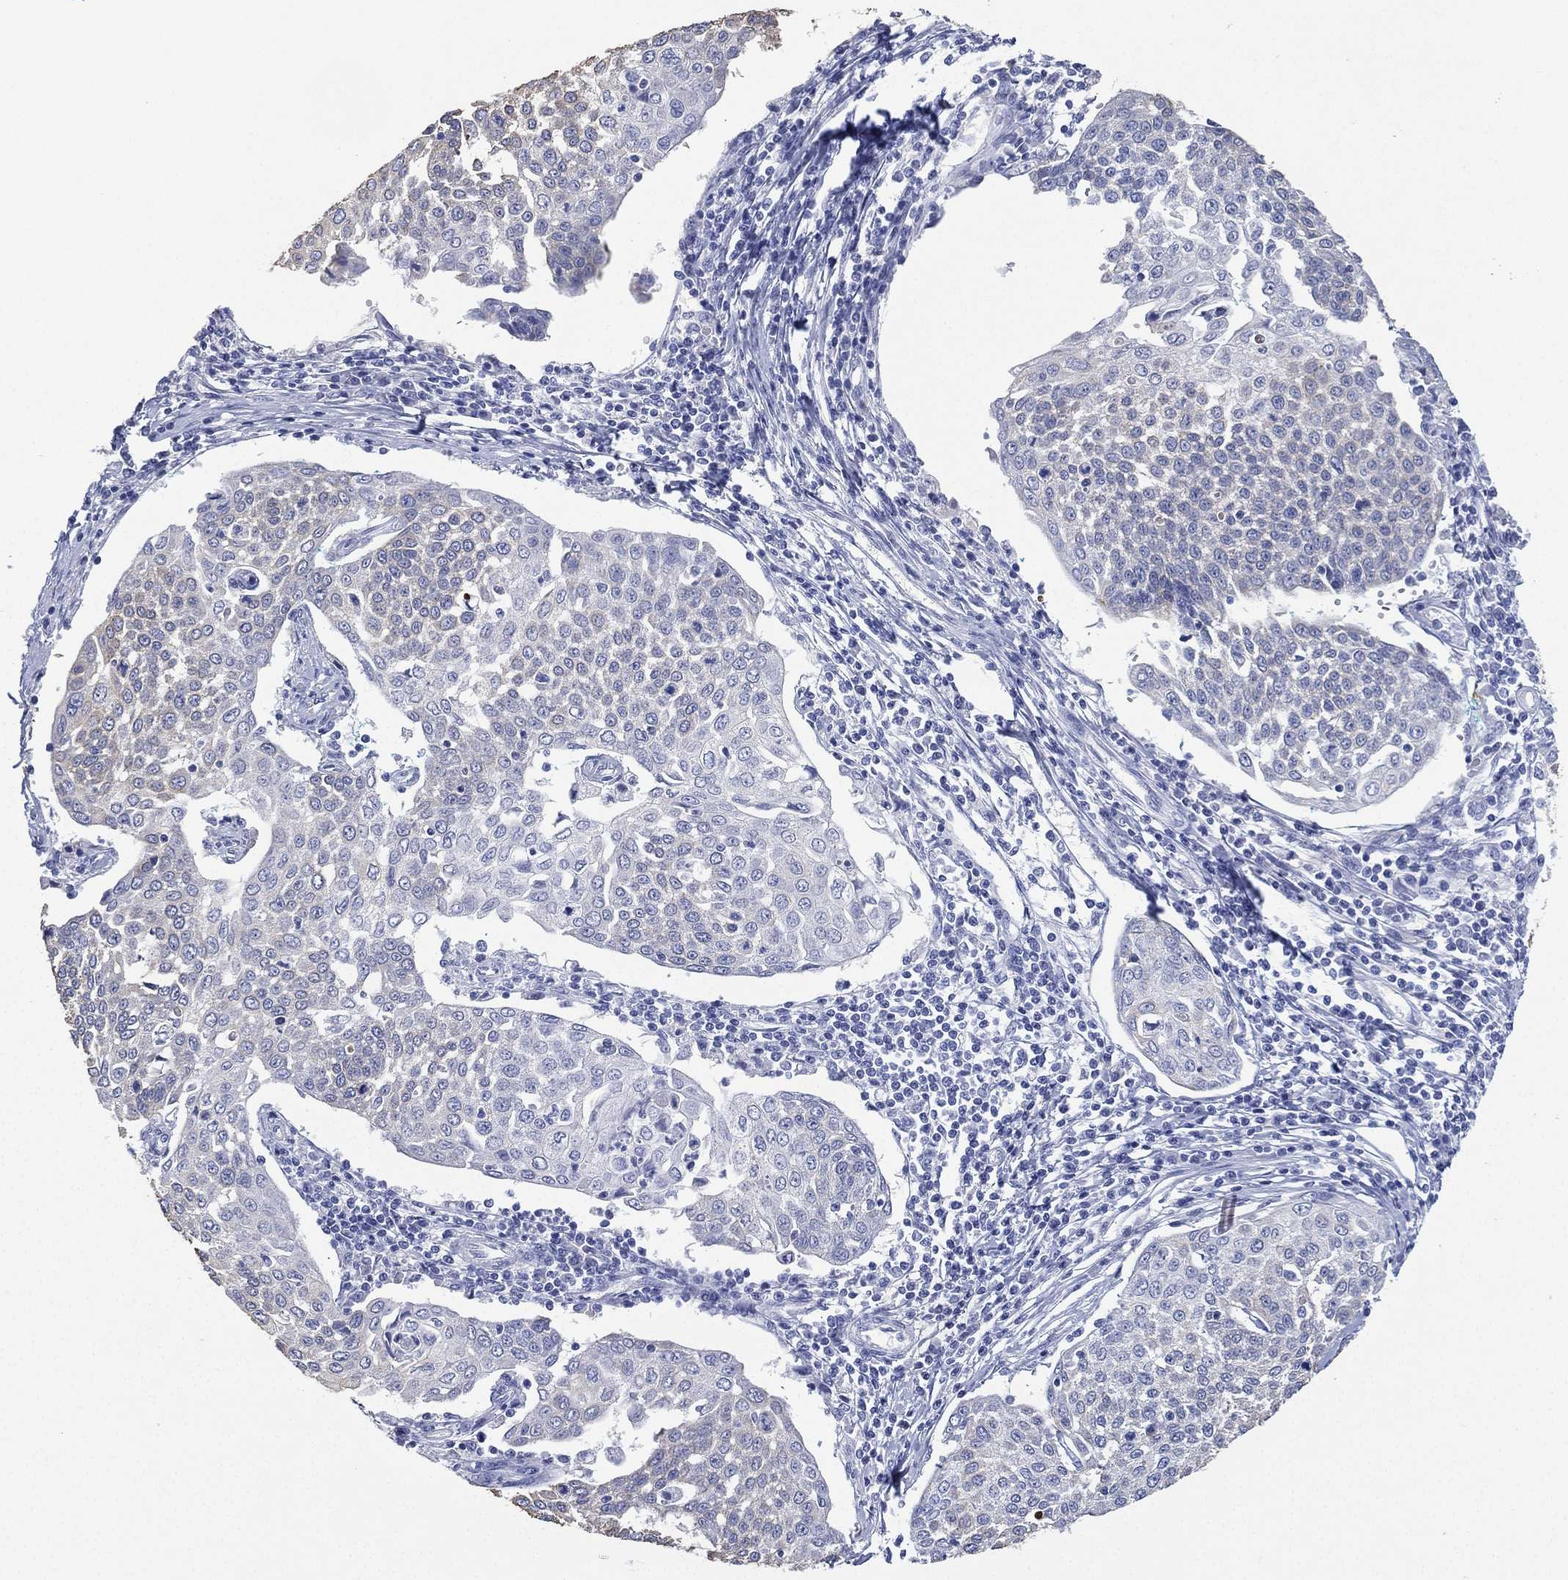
{"staining": {"intensity": "negative", "quantity": "none", "location": "none"}, "tissue": "cervical cancer", "cell_type": "Tumor cells", "image_type": "cancer", "snomed": [{"axis": "morphology", "description": "Squamous cell carcinoma, NOS"}, {"axis": "topography", "description": "Cervix"}], "caption": "The histopathology image shows no significant positivity in tumor cells of cervical squamous cell carcinoma. (Immunohistochemistry, brightfield microscopy, high magnification).", "gene": "FMO1", "patient": {"sex": "female", "age": 34}}